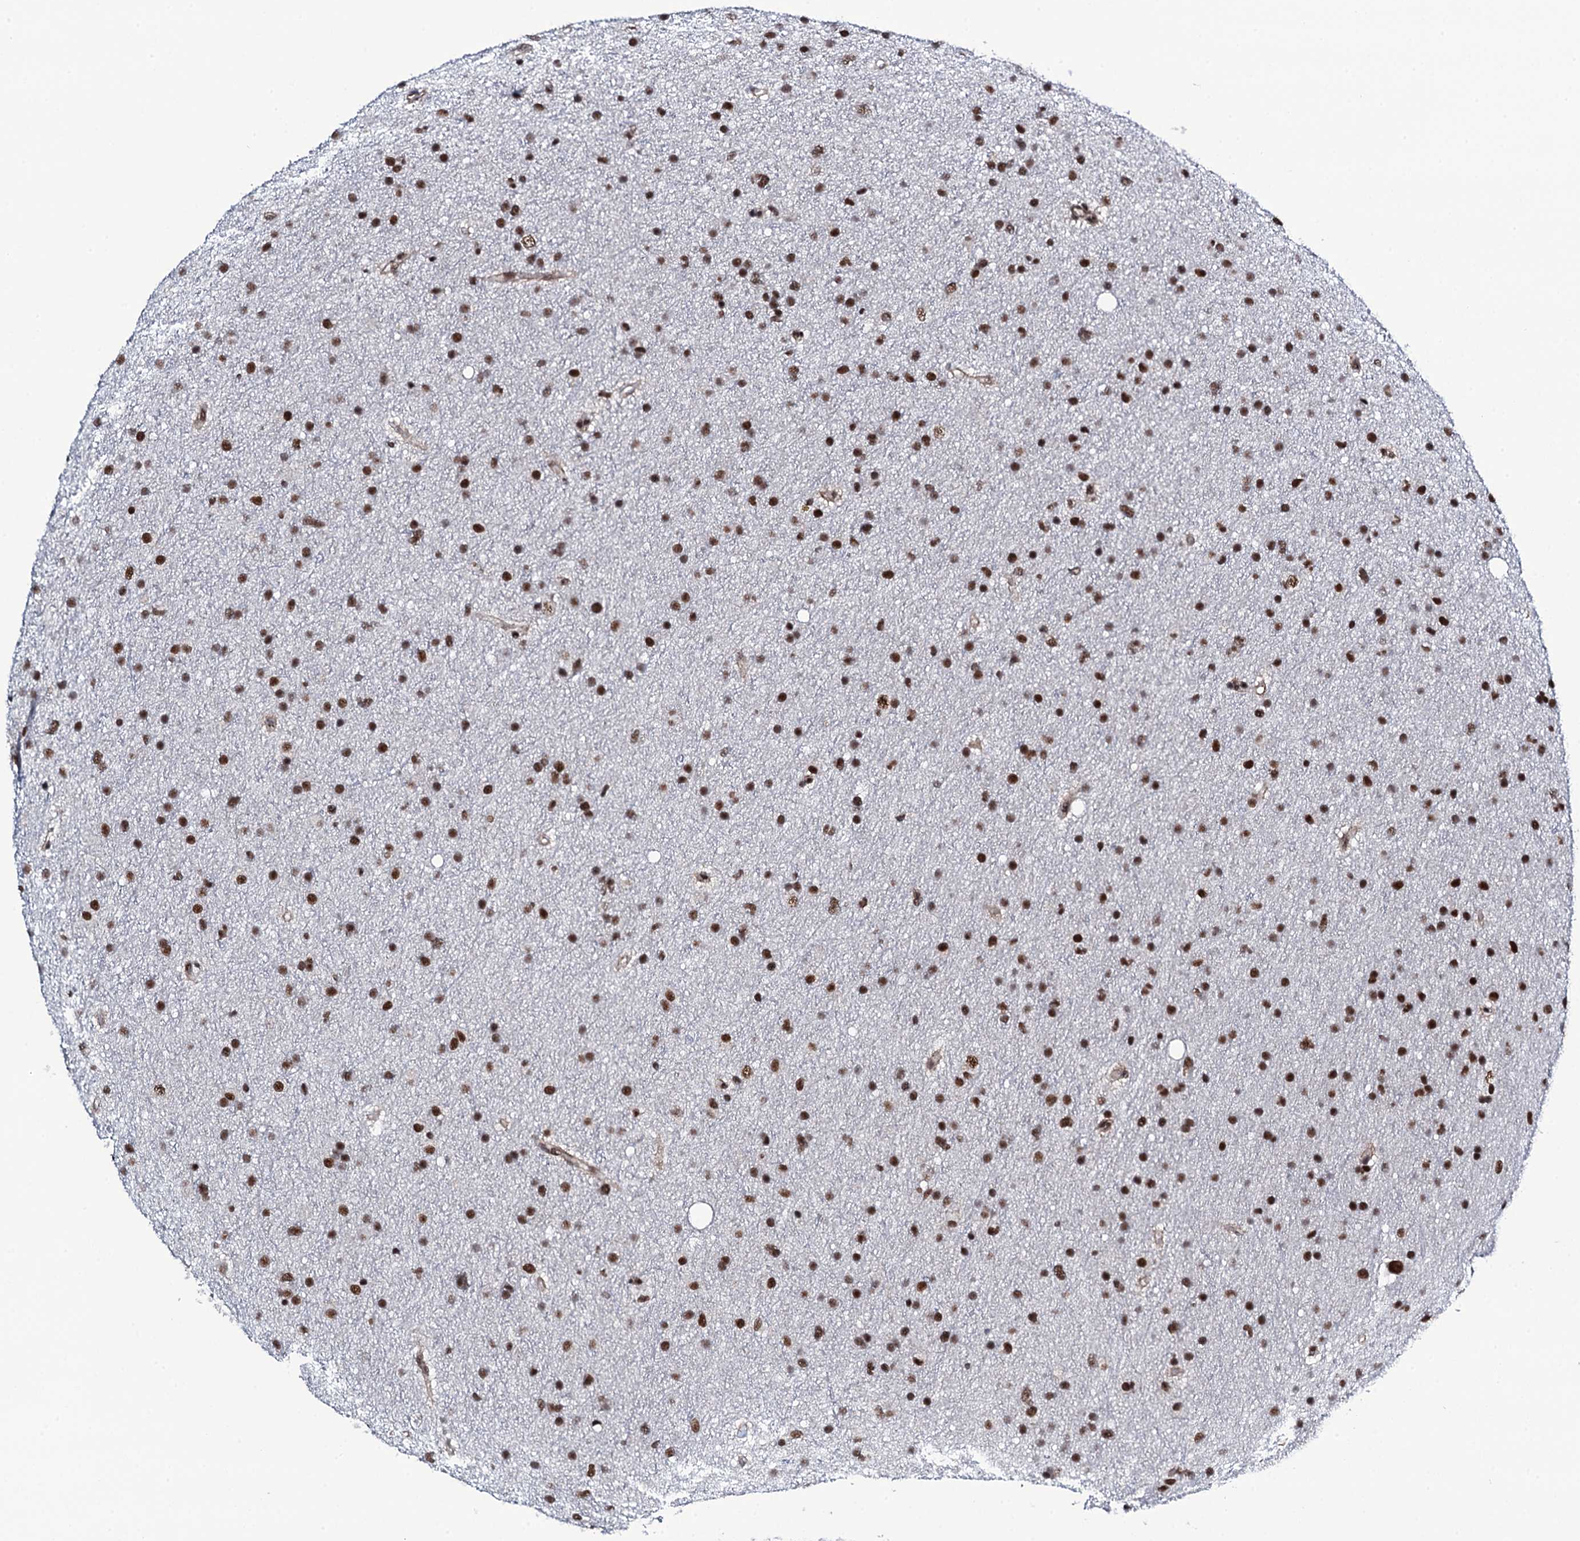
{"staining": {"intensity": "moderate", "quantity": ">75%", "location": "nuclear"}, "tissue": "glioma", "cell_type": "Tumor cells", "image_type": "cancer", "snomed": [{"axis": "morphology", "description": "Glioma, malignant, Low grade"}, {"axis": "topography", "description": "Cerebral cortex"}], "caption": "Immunohistochemical staining of malignant glioma (low-grade) exhibits medium levels of moderate nuclear protein staining in approximately >75% of tumor cells.", "gene": "CWC15", "patient": {"sex": "female", "age": 39}}